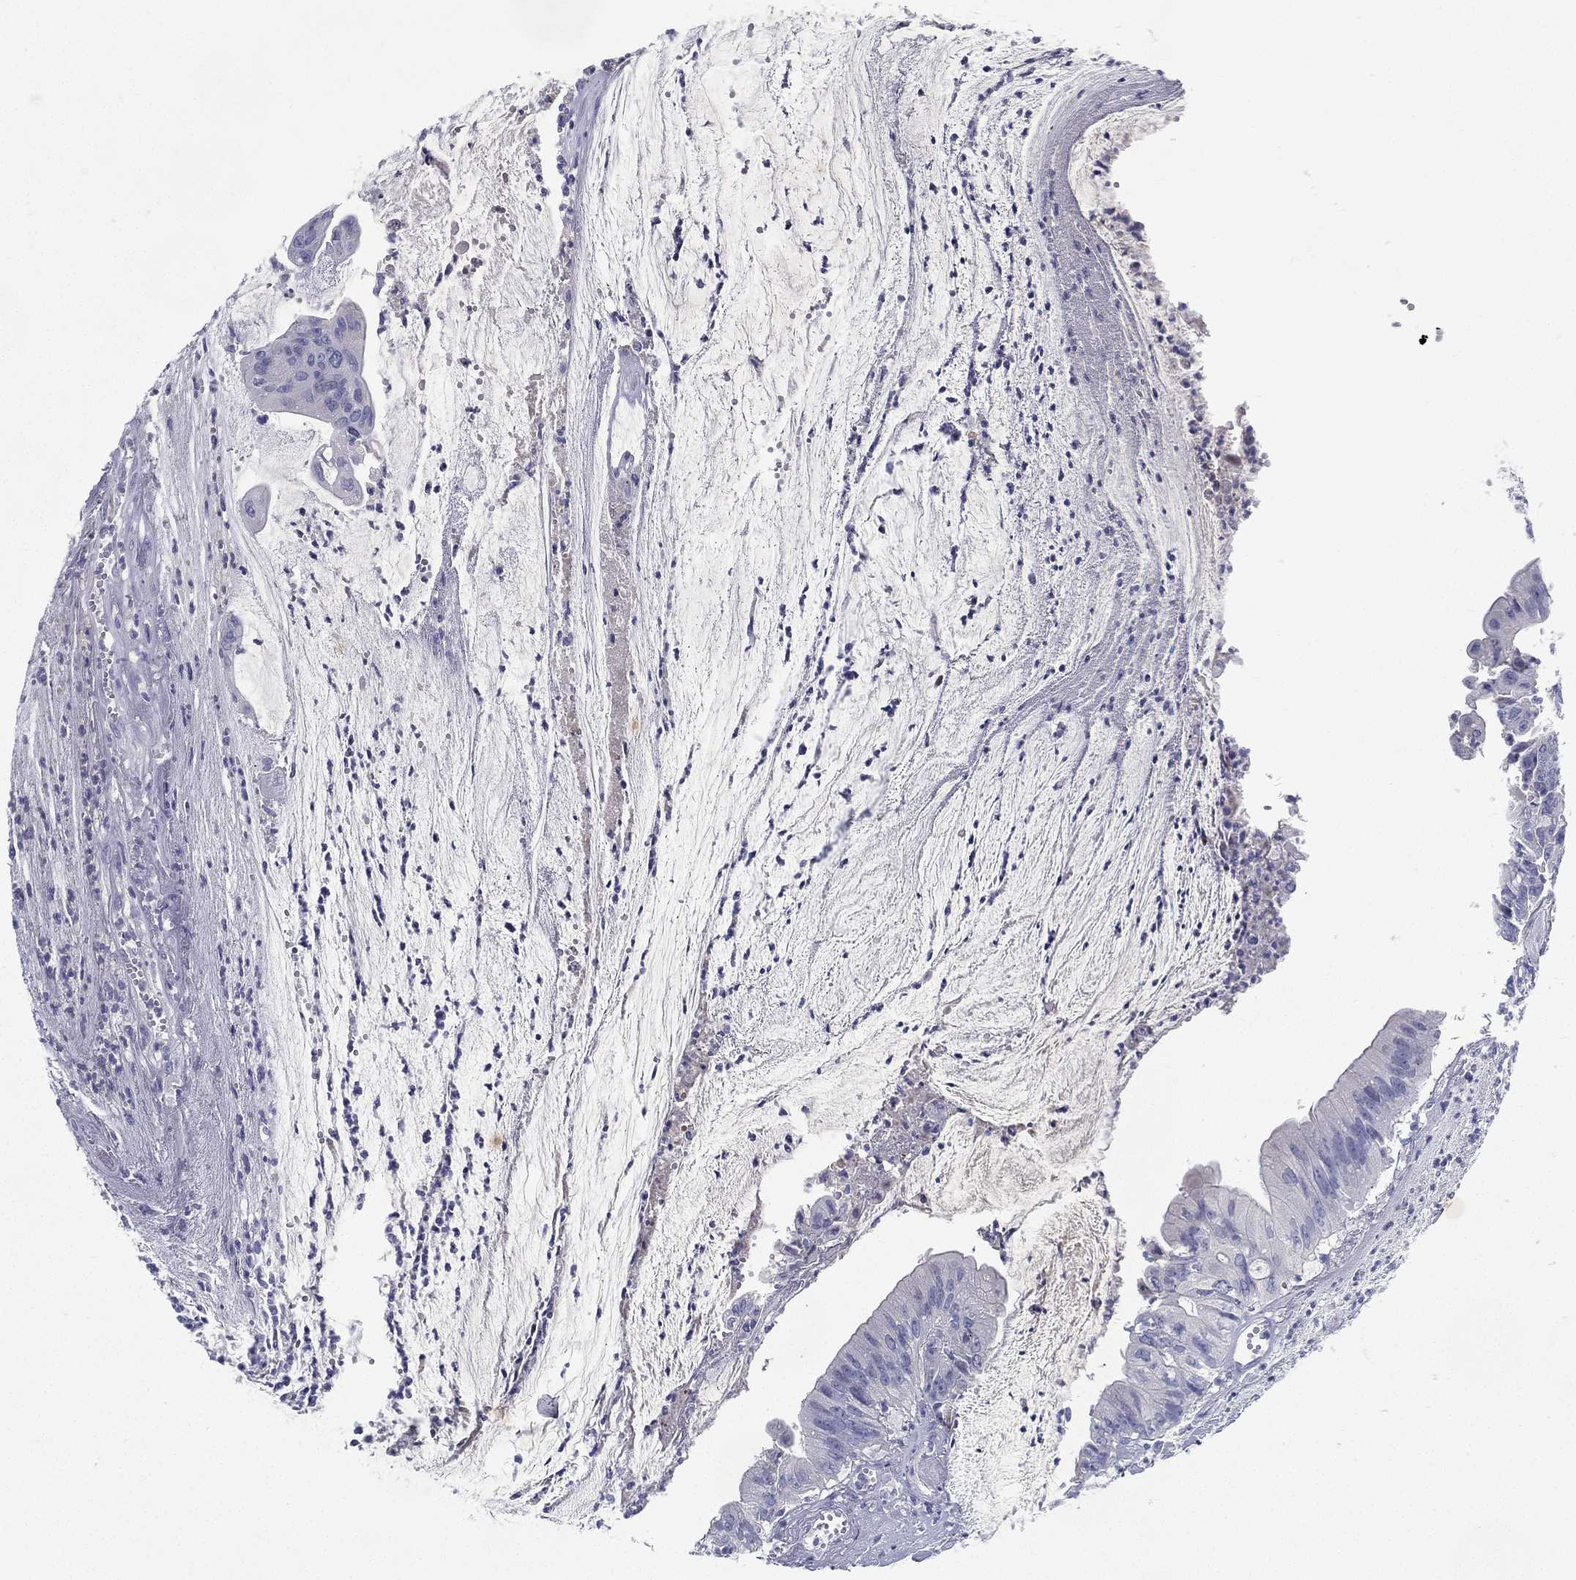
{"staining": {"intensity": "negative", "quantity": "none", "location": "none"}, "tissue": "colorectal cancer", "cell_type": "Tumor cells", "image_type": "cancer", "snomed": [{"axis": "morphology", "description": "Adenocarcinoma, NOS"}, {"axis": "topography", "description": "Colon"}], "caption": "Tumor cells are negative for brown protein staining in colorectal cancer.", "gene": "RGS13", "patient": {"sex": "female", "age": 69}}